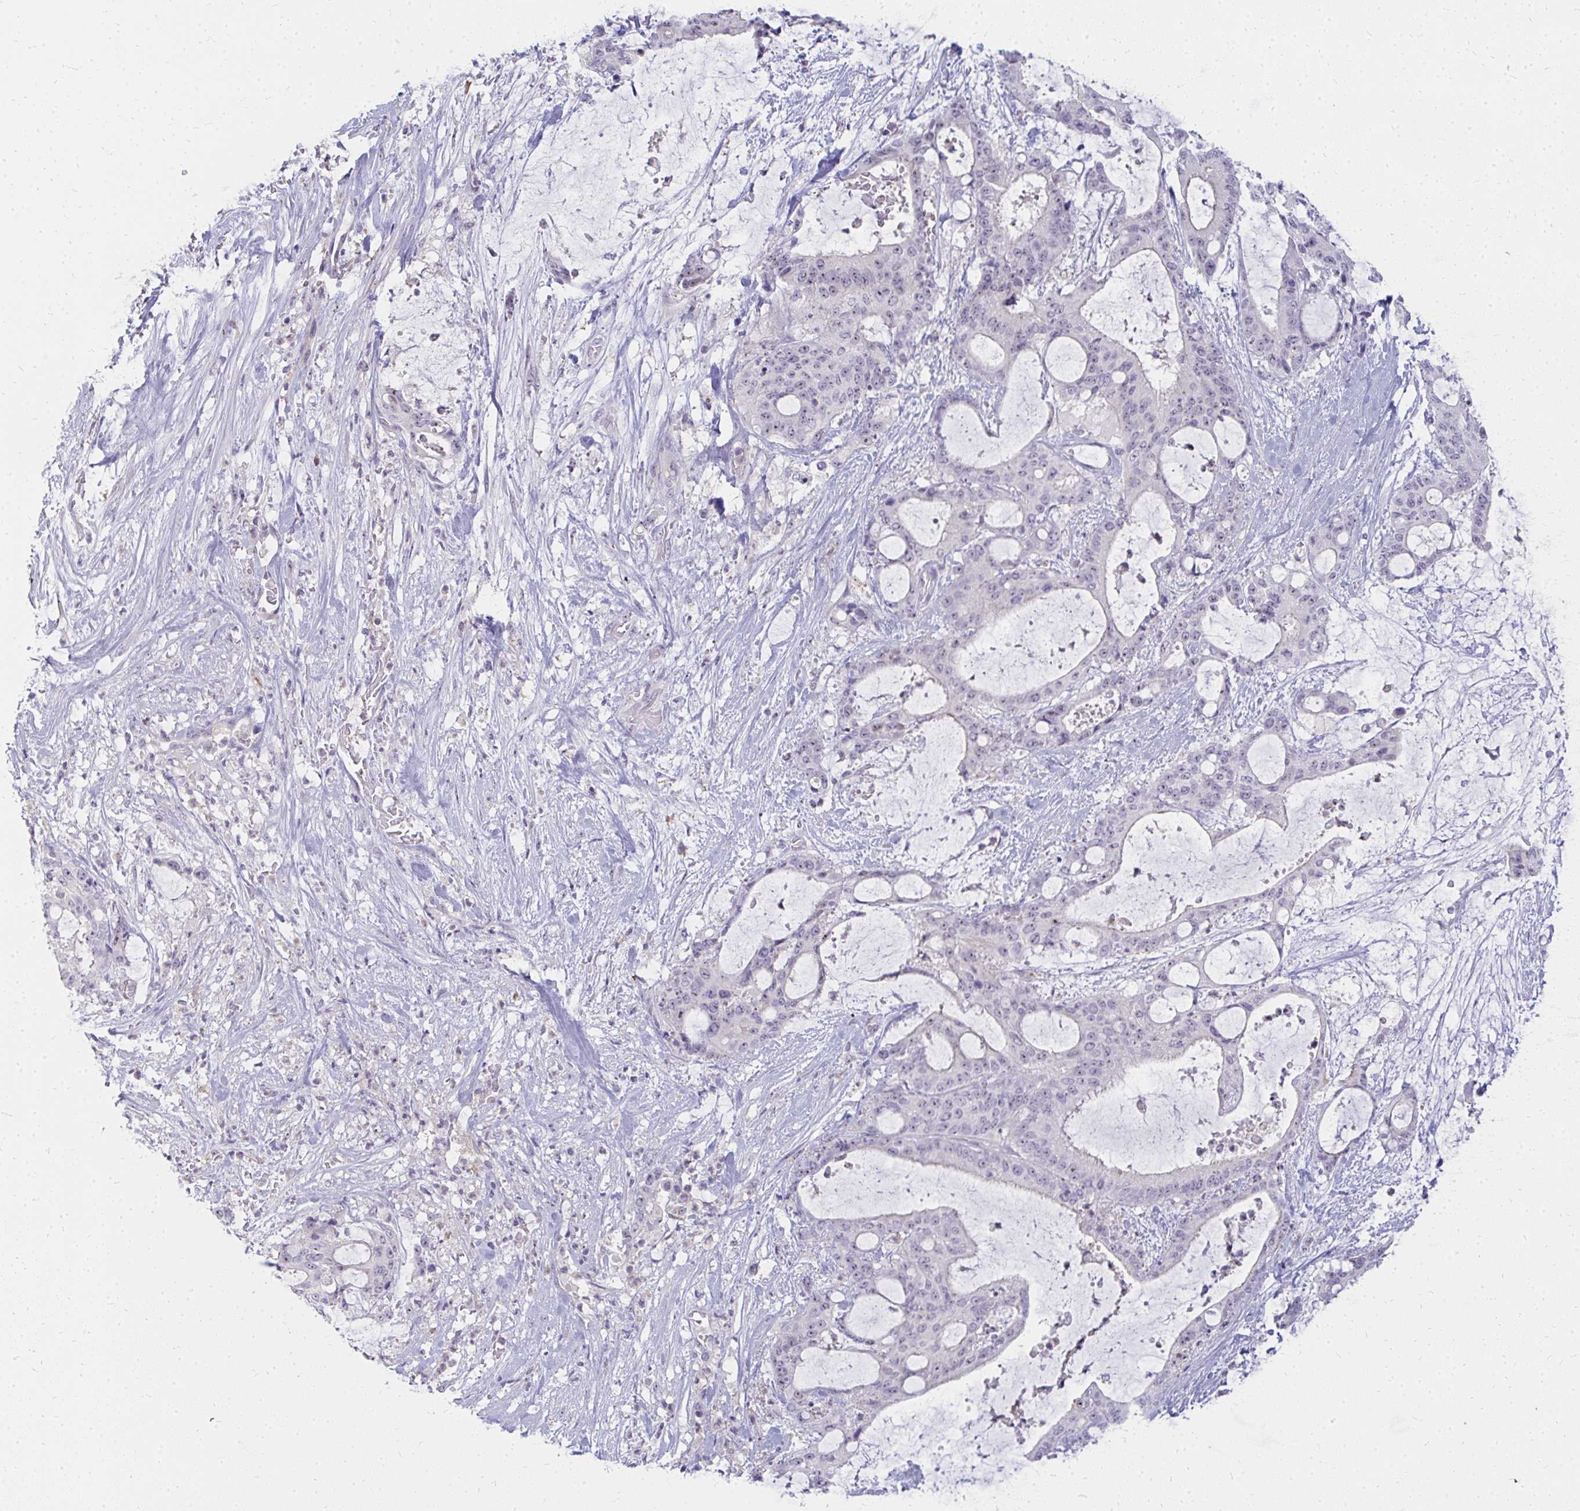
{"staining": {"intensity": "weak", "quantity": "<25%", "location": "nuclear"}, "tissue": "liver cancer", "cell_type": "Tumor cells", "image_type": "cancer", "snomed": [{"axis": "morphology", "description": "Normal tissue, NOS"}, {"axis": "morphology", "description": "Cholangiocarcinoma"}, {"axis": "topography", "description": "Liver"}, {"axis": "topography", "description": "Peripheral nerve tissue"}], "caption": "IHC histopathology image of neoplastic tissue: human liver cancer (cholangiocarcinoma) stained with DAB shows no significant protein staining in tumor cells.", "gene": "FAM9A", "patient": {"sex": "female", "age": 73}}